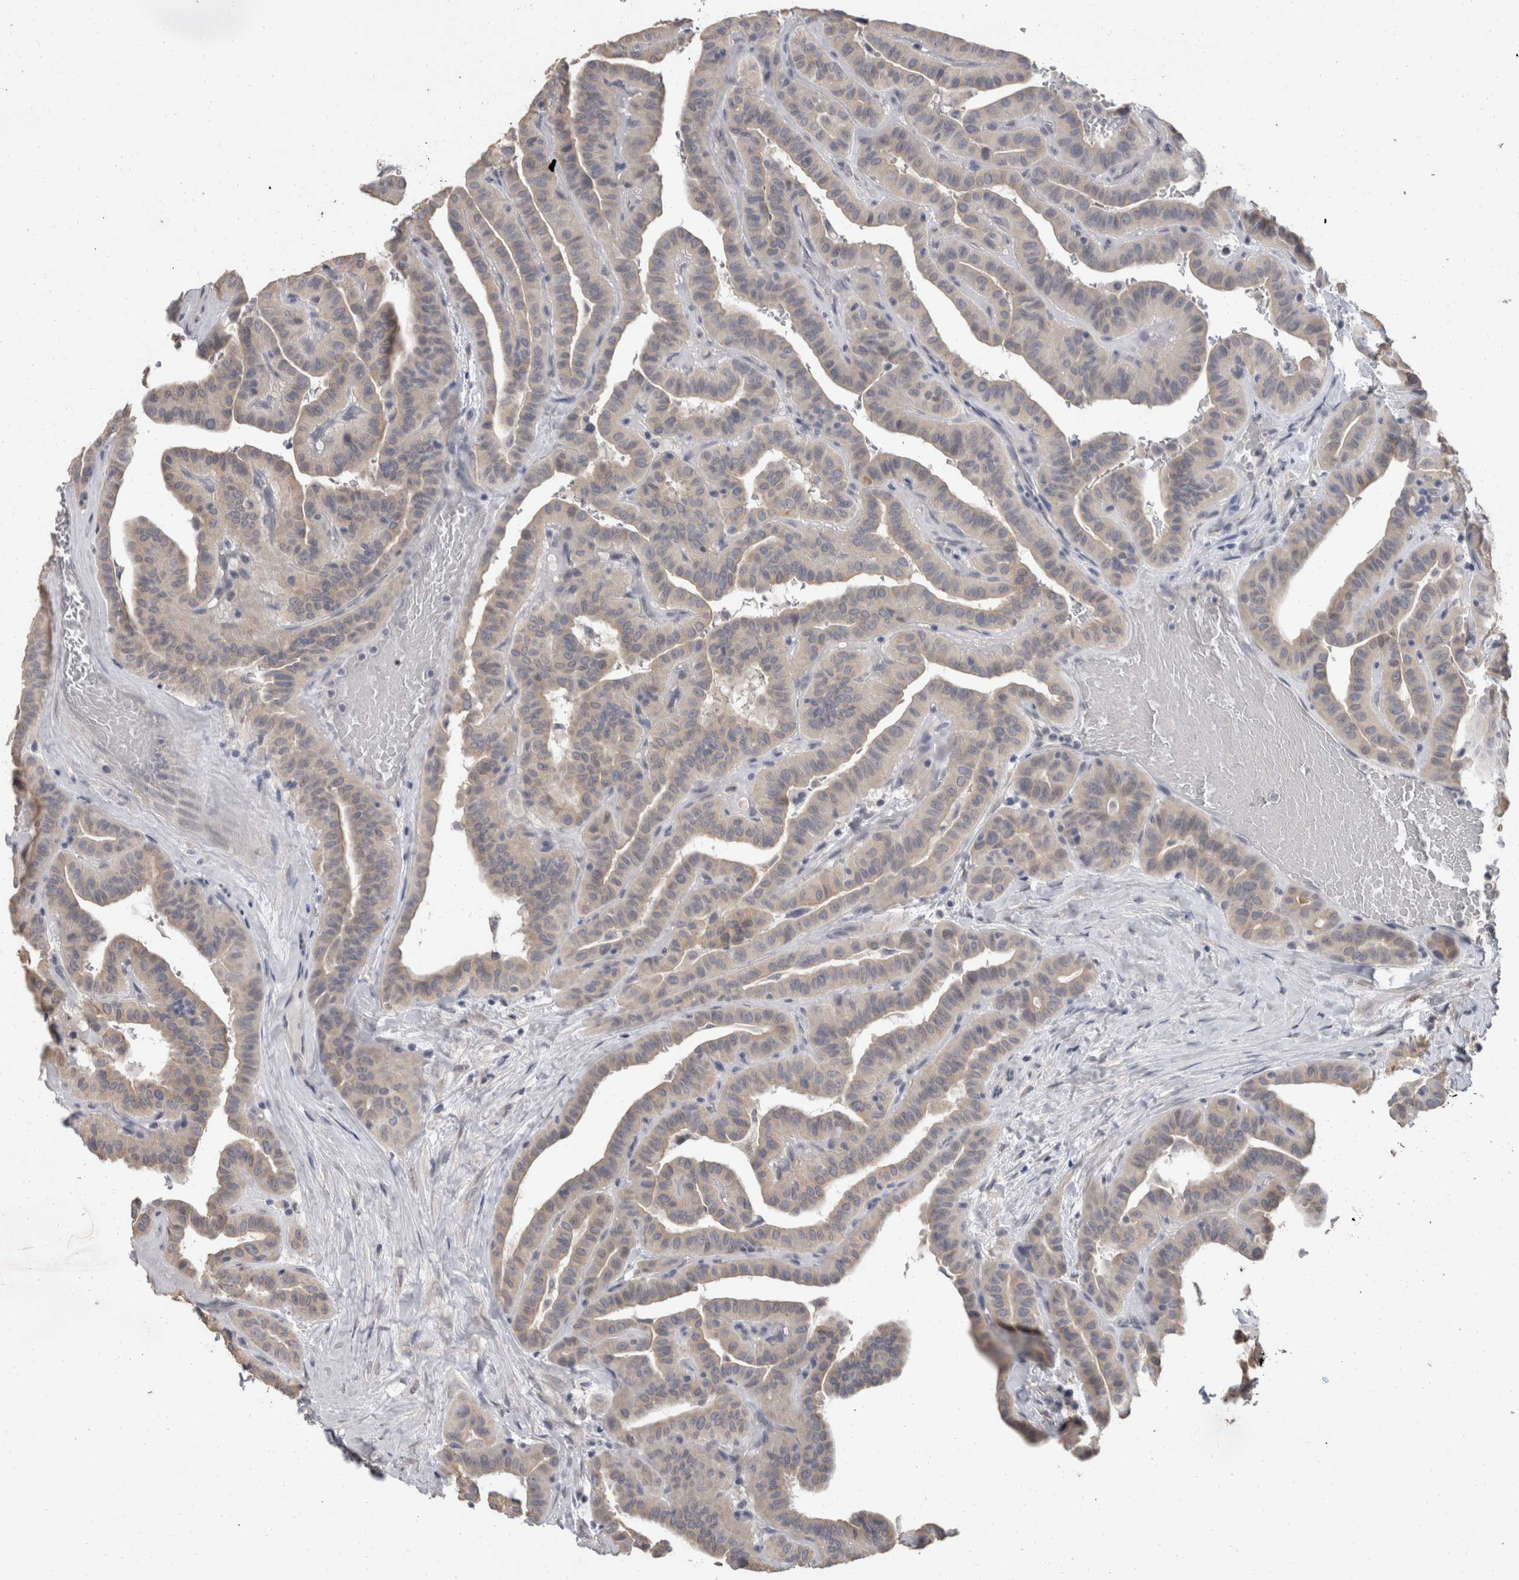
{"staining": {"intensity": "weak", "quantity": "<25%", "location": "cytoplasmic/membranous"}, "tissue": "thyroid cancer", "cell_type": "Tumor cells", "image_type": "cancer", "snomed": [{"axis": "morphology", "description": "Papillary adenocarcinoma, NOS"}, {"axis": "topography", "description": "Thyroid gland"}], "caption": "Tumor cells show no significant expression in thyroid papillary adenocarcinoma. (IHC, brightfield microscopy, high magnification).", "gene": "FHOD3", "patient": {"sex": "male", "age": 77}}